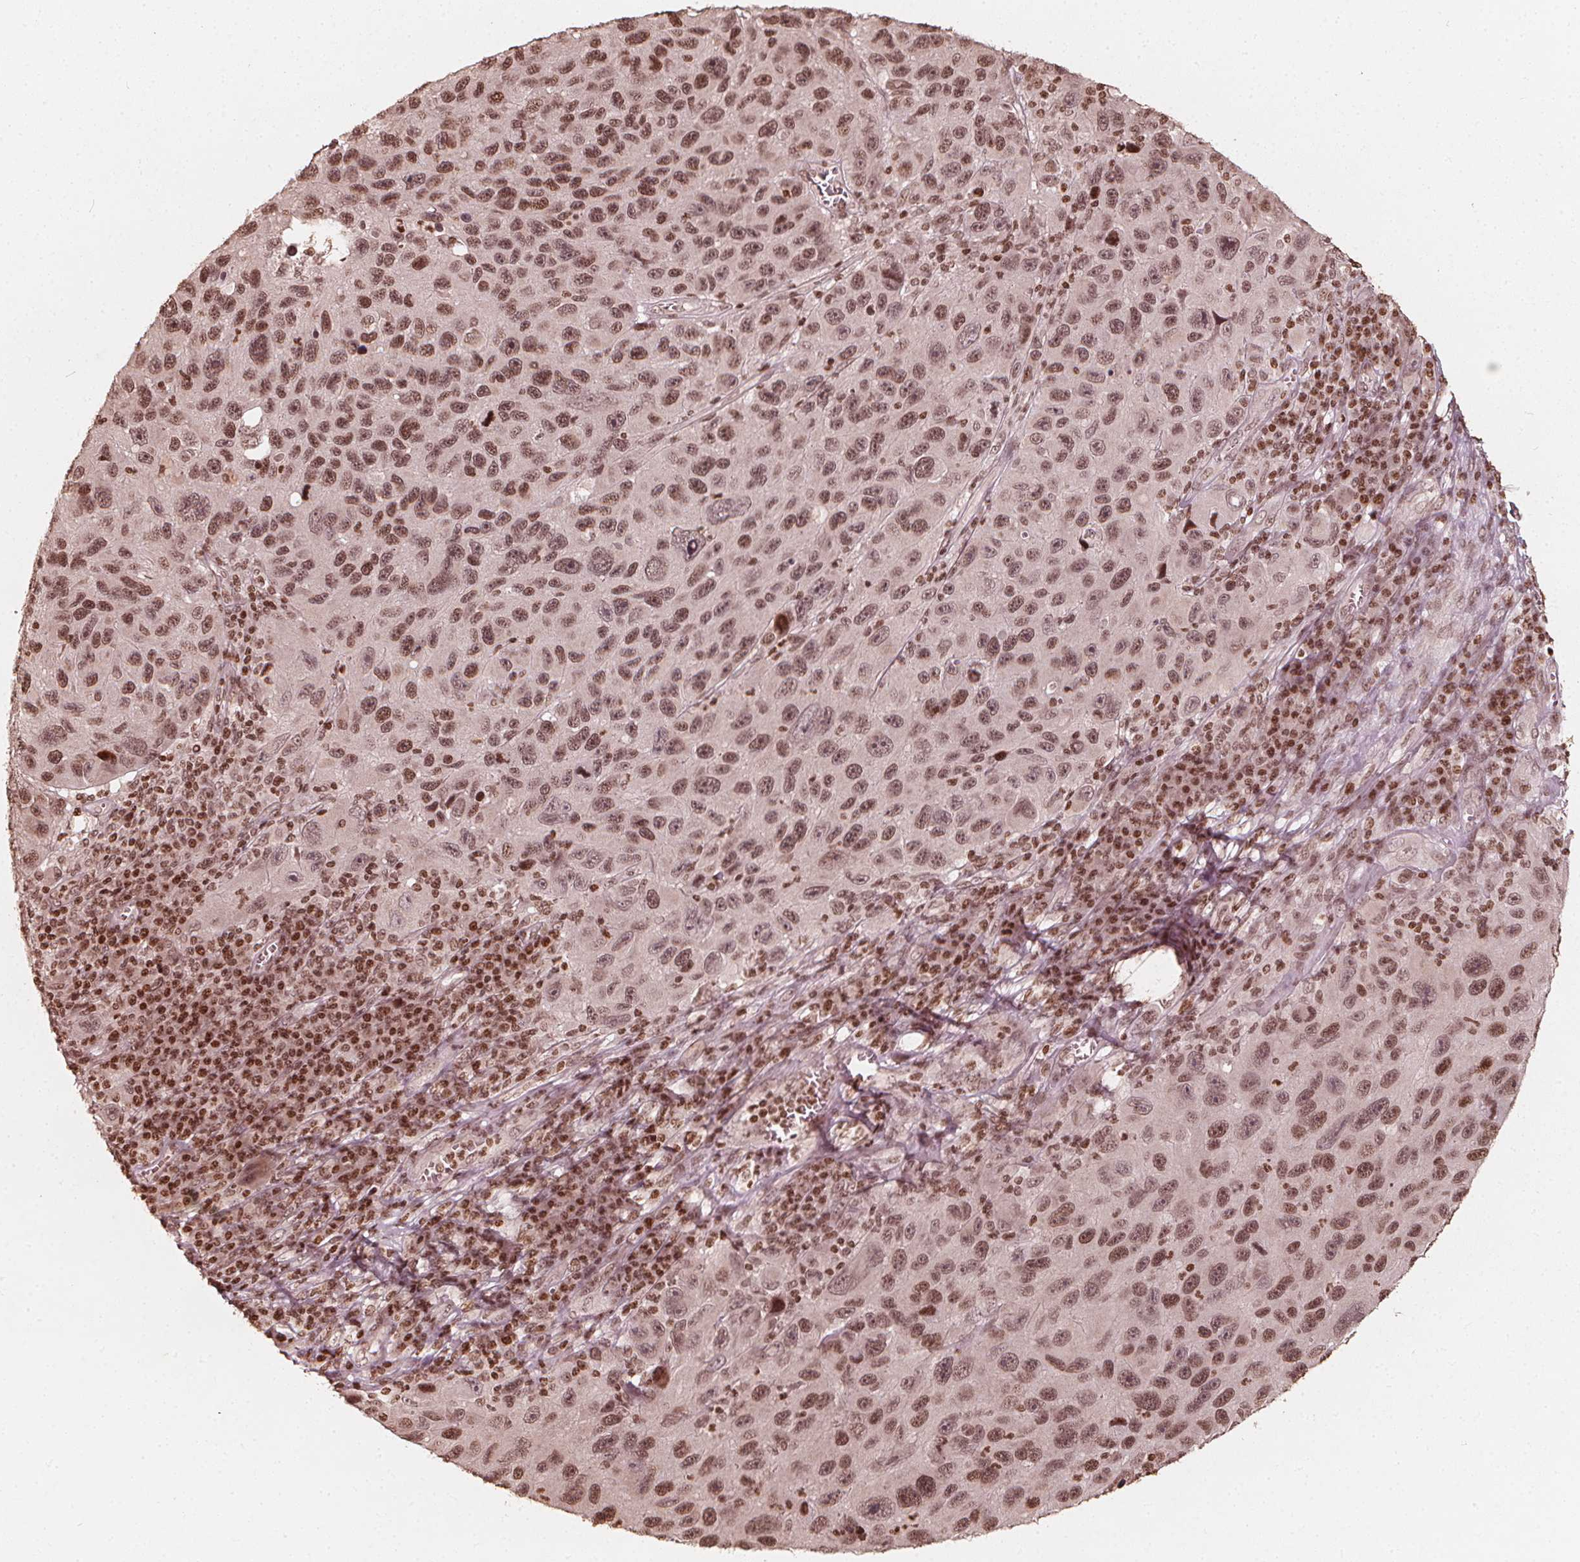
{"staining": {"intensity": "moderate", "quantity": ">75%", "location": "nuclear"}, "tissue": "melanoma", "cell_type": "Tumor cells", "image_type": "cancer", "snomed": [{"axis": "morphology", "description": "Malignant melanoma, NOS"}, {"axis": "topography", "description": "Skin"}], "caption": "This is an image of immunohistochemistry staining of melanoma, which shows moderate expression in the nuclear of tumor cells.", "gene": "H3C14", "patient": {"sex": "male", "age": 53}}